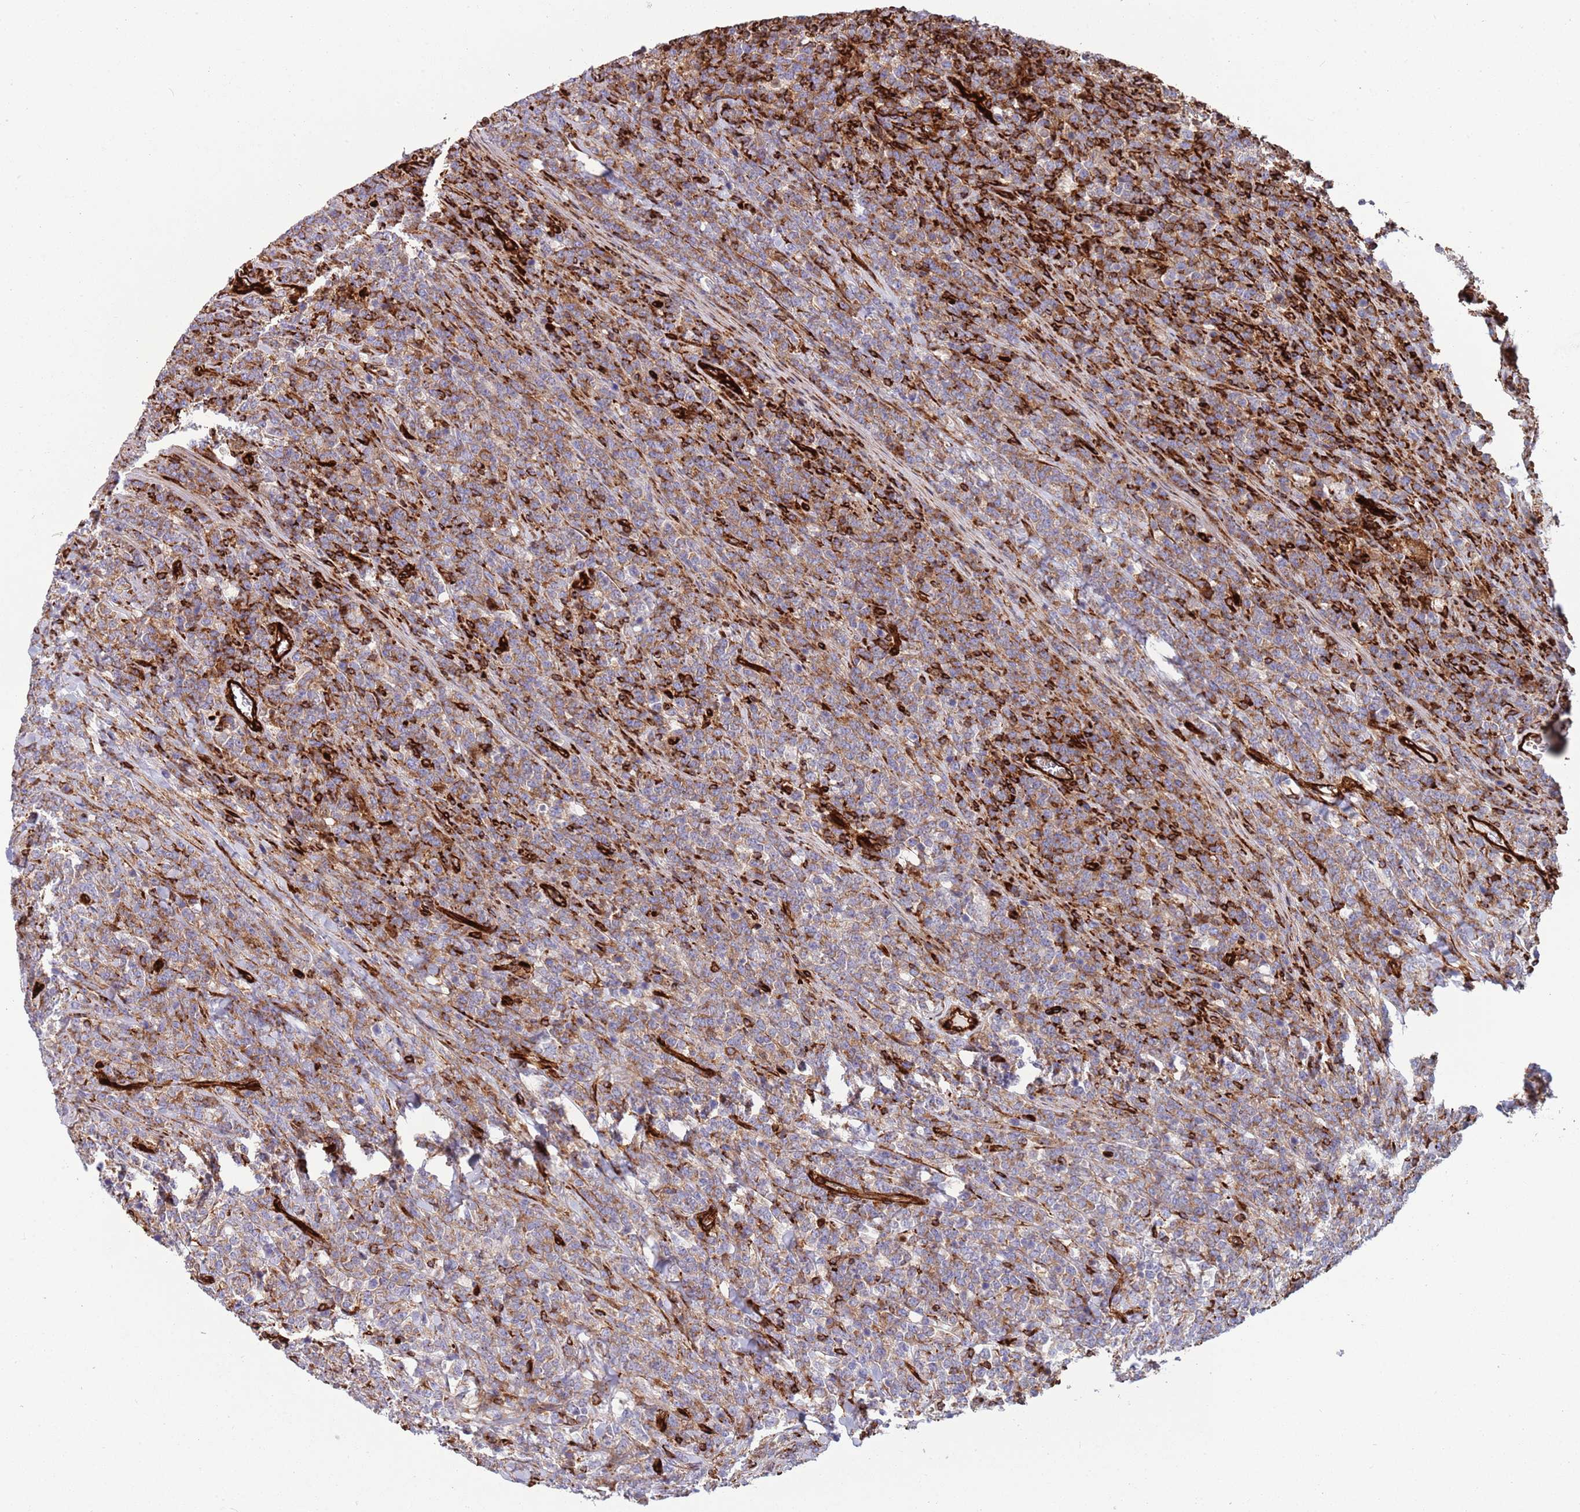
{"staining": {"intensity": "moderate", "quantity": "25%-75%", "location": "cytoplasmic/membranous"}, "tissue": "lymphoma", "cell_type": "Tumor cells", "image_type": "cancer", "snomed": [{"axis": "morphology", "description": "Malignant lymphoma, non-Hodgkin's type, High grade"}, {"axis": "topography", "description": "Small intestine"}], "caption": "Immunohistochemical staining of human malignant lymphoma, non-Hodgkin's type (high-grade) displays moderate cytoplasmic/membranous protein staining in approximately 25%-75% of tumor cells.", "gene": "KBTBD7", "patient": {"sex": "male", "age": 8}}